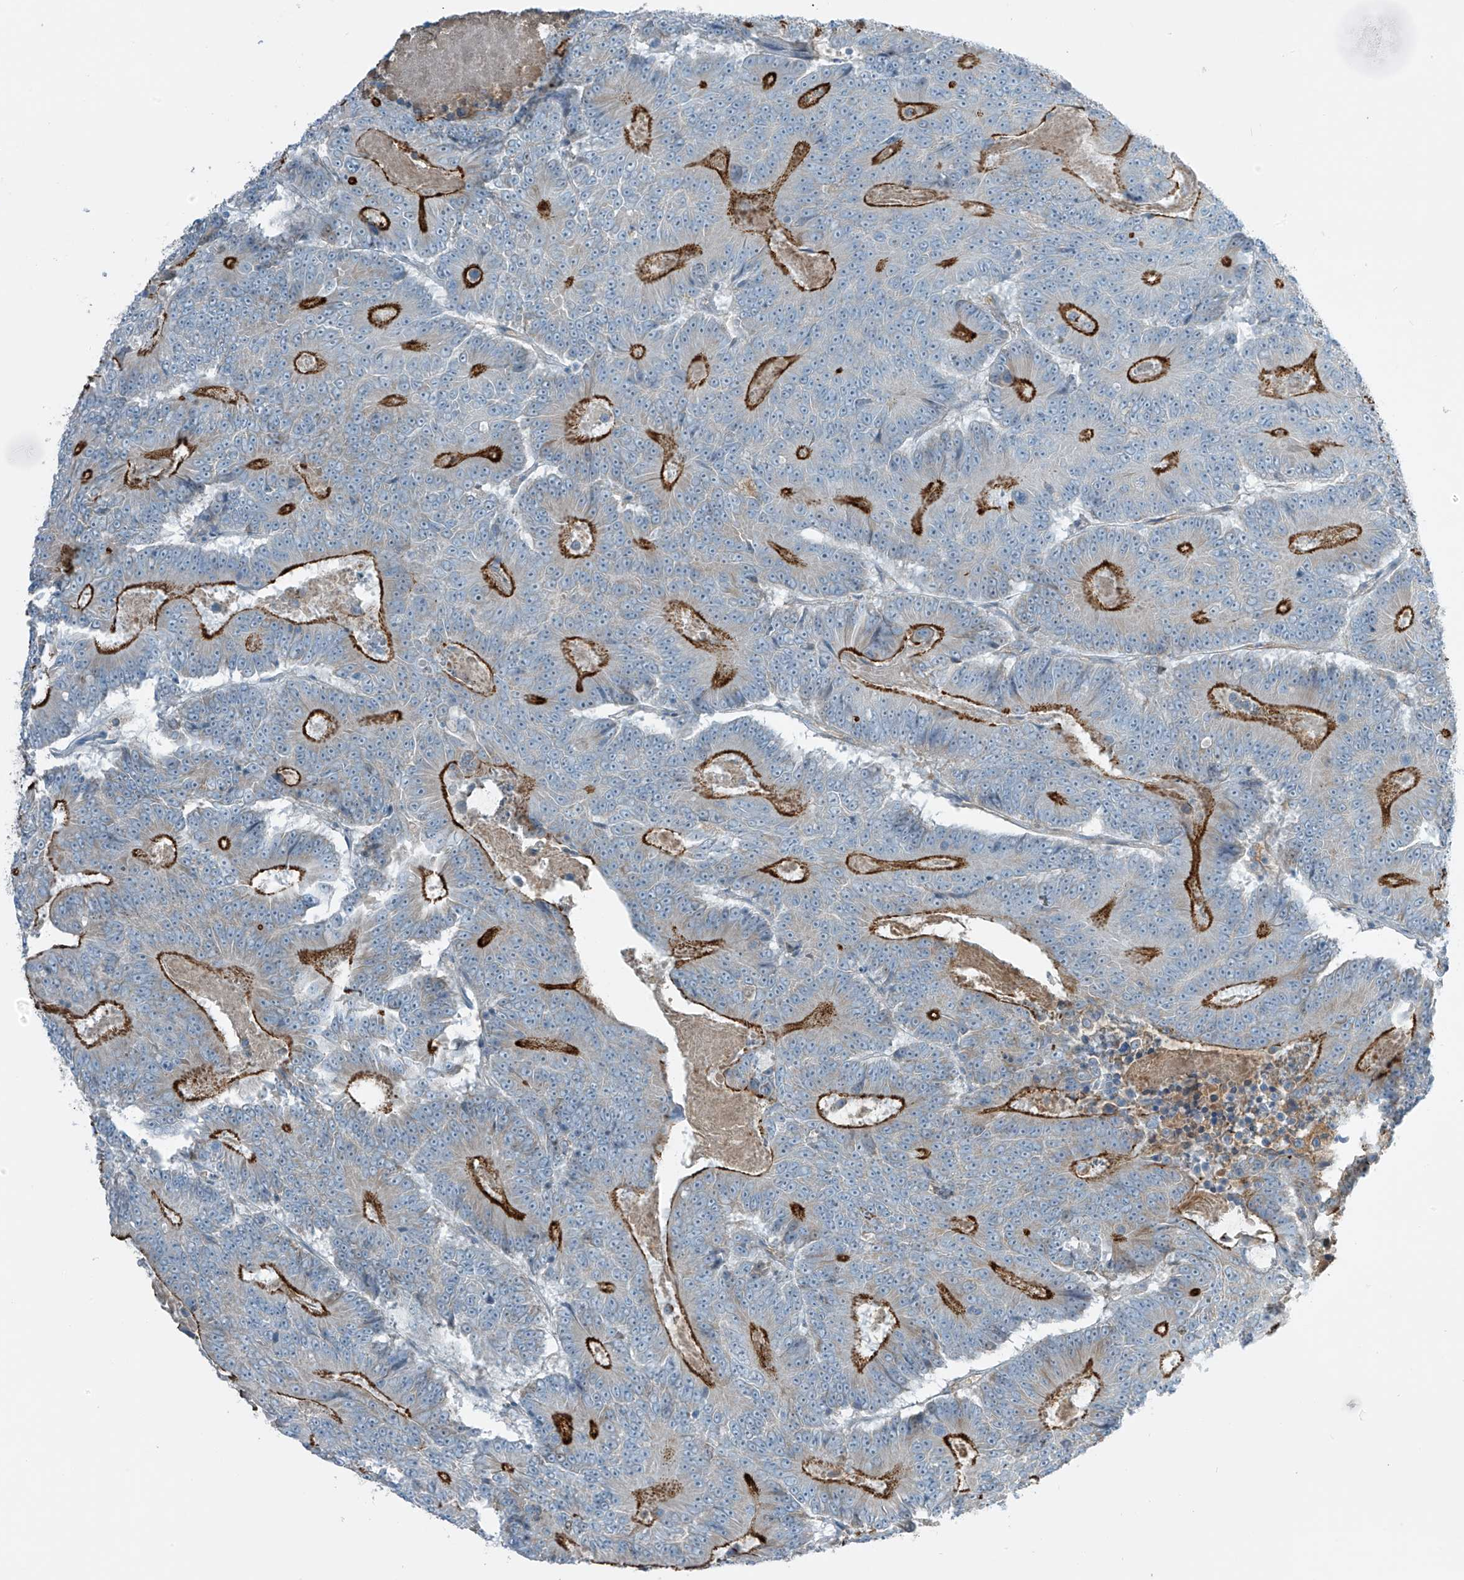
{"staining": {"intensity": "strong", "quantity": "25%-75%", "location": "cytoplasmic/membranous"}, "tissue": "colorectal cancer", "cell_type": "Tumor cells", "image_type": "cancer", "snomed": [{"axis": "morphology", "description": "Adenocarcinoma, NOS"}, {"axis": "topography", "description": "Colon"}], "caption": "A high amount of strong cytoplasmic/membranous positivity is identified in approximately 25%-75% of tumor cells in colorectal cancer tissue. The staining was performed using DAB, with brown indicating positive protein expression. Nuclei are stained blue with hematoxylin.", "gene": "FAM131C", "patient": {"sex": "male", "age": 83}}